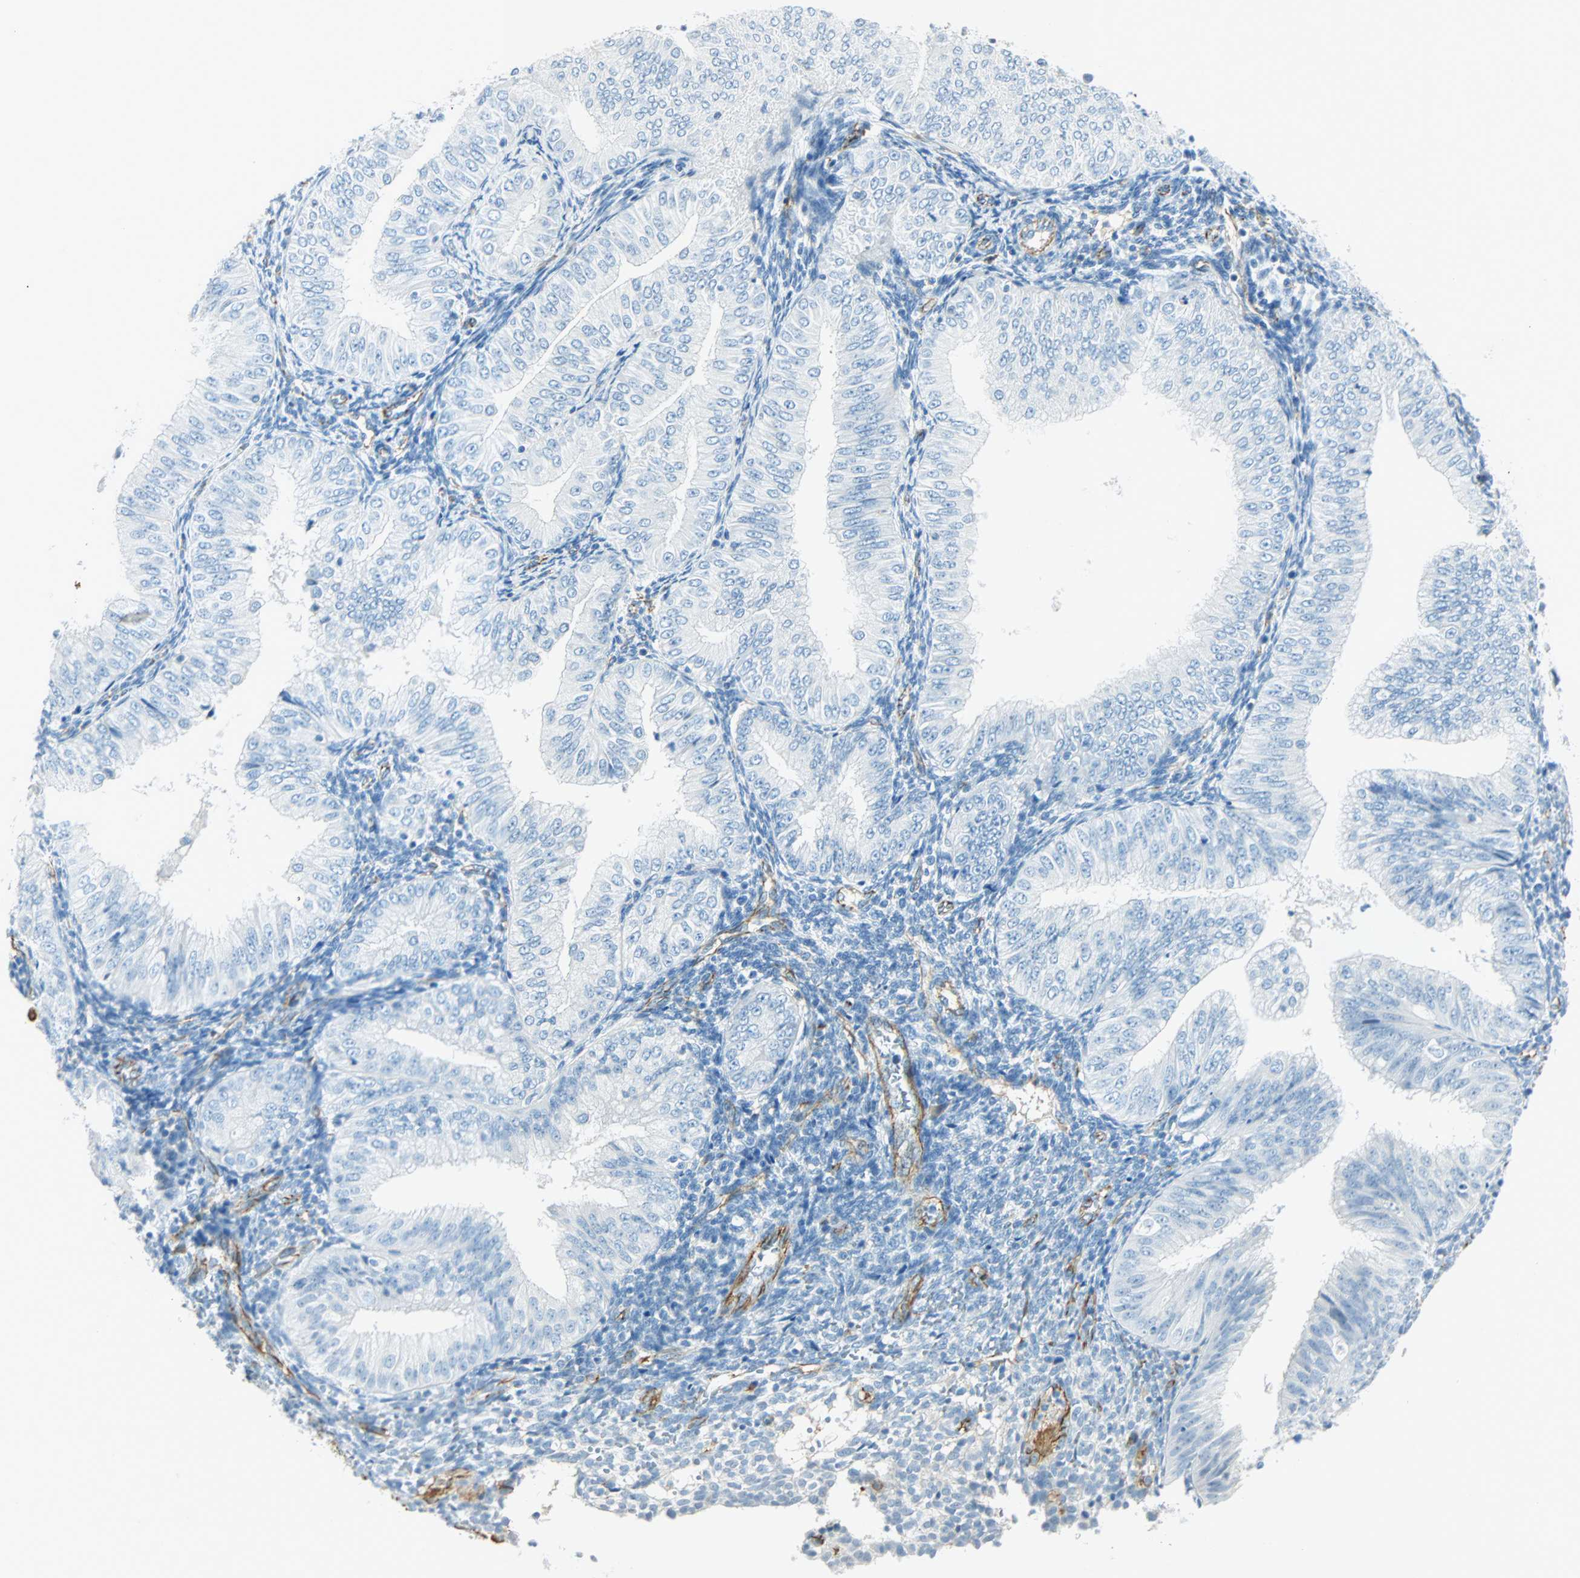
{"staining": {"intensity": "negative", "quantity": "none", "location": "none"}, "tissue": "endometrial cancer", "cell_type": "Tumor cells", "image_type": "cancer", "snomed": [{"axis": "morphology", "description": "Normal tissue, NOS"}, {"axis": "morphology", "description": "Adenocarcinoma, NOS"}, {"axis": "topography", "description": "Endometrium"}], "caption": "The histopathology image reveals no staining of tumor cells in endometrial adenocarcinoma.", "gene": "VPS9D1", "patient": {"sex": "female", "age": 53}}